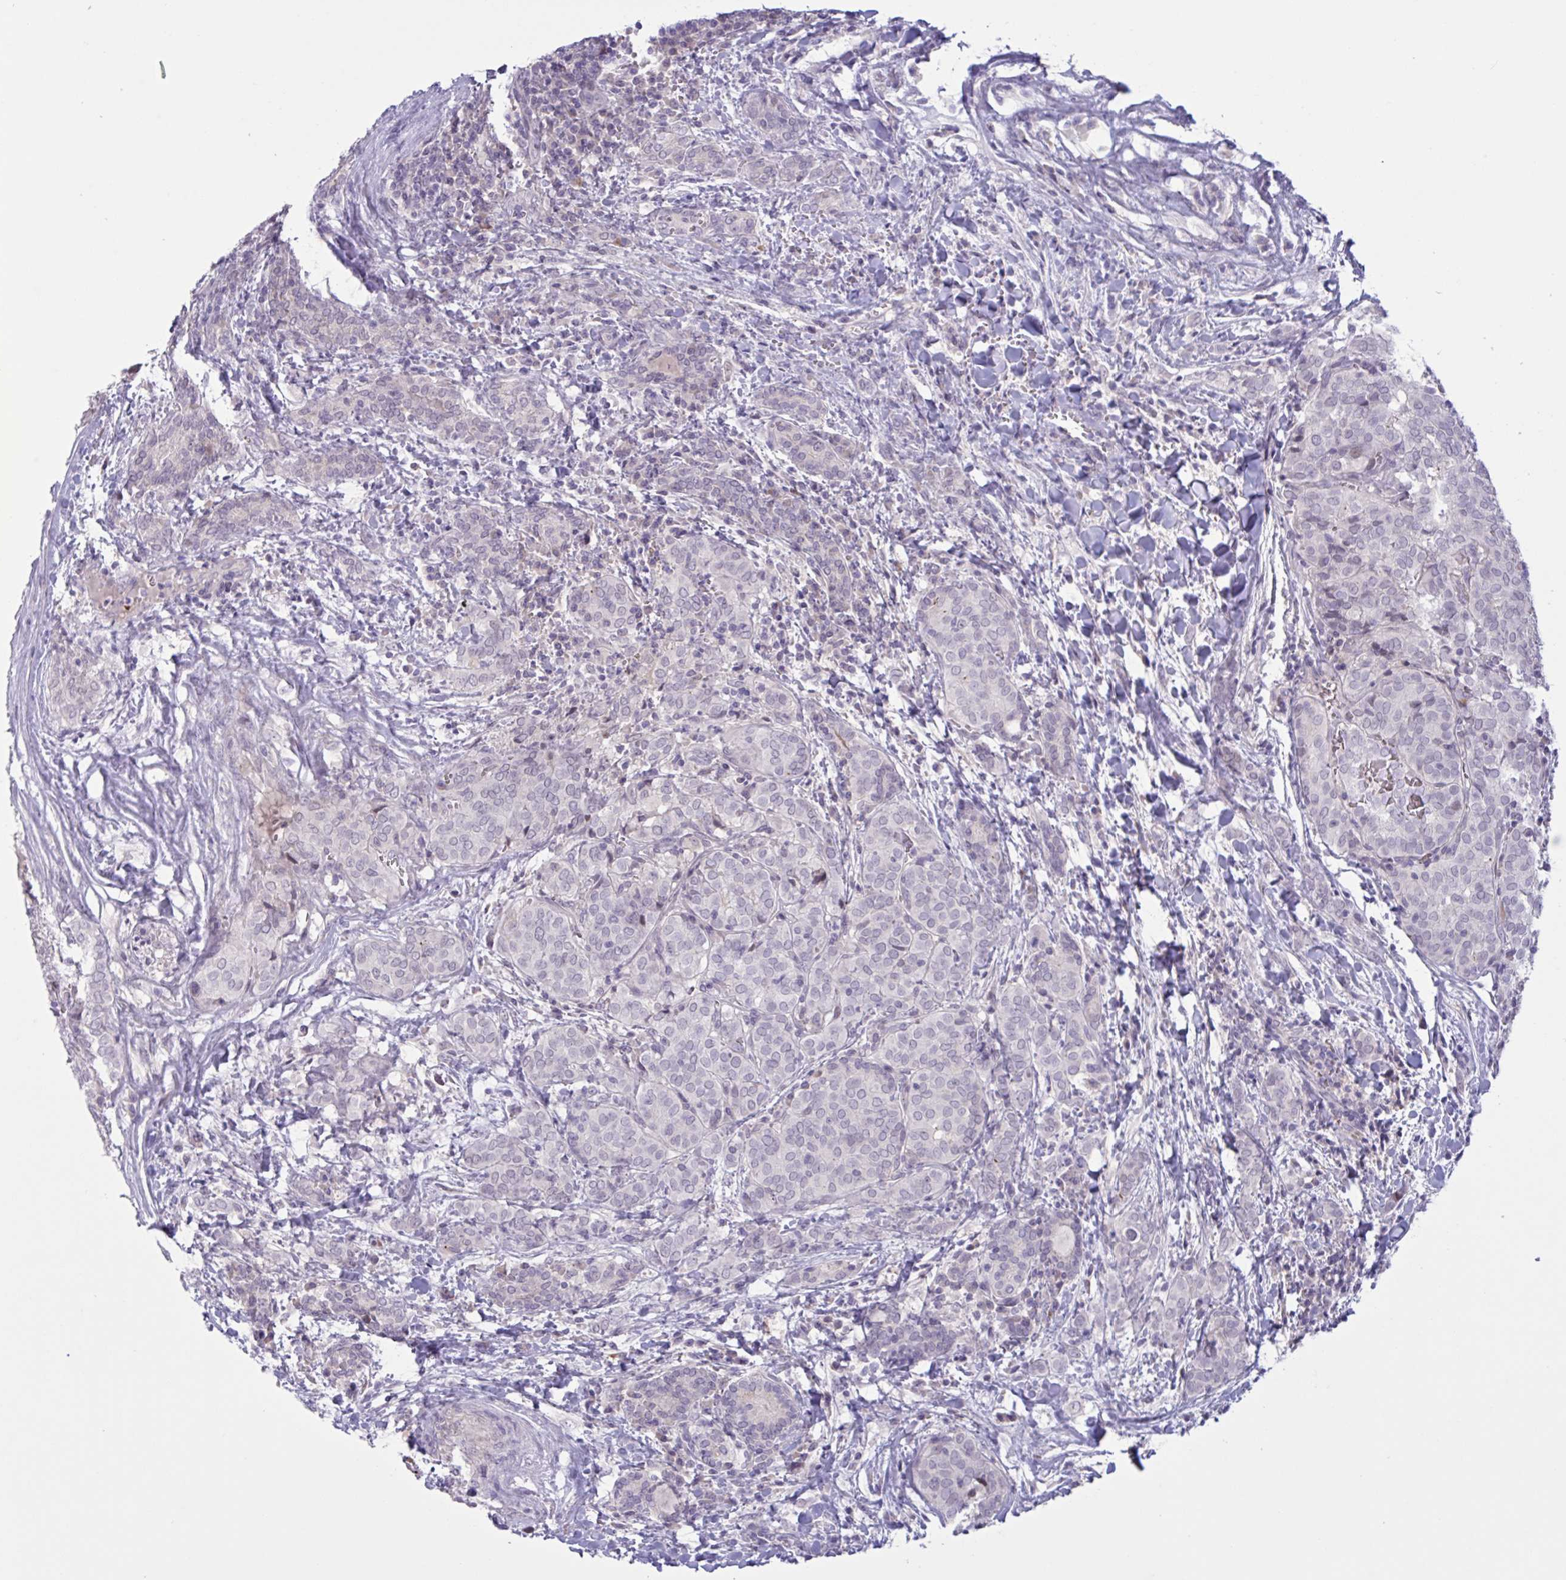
{"staining": {"intensity": "negative", "quantity": "none", "location": "none"}, "tissue": "thyroid cancer", "cell_type": "Tumor cells", "image_type": "cancer", "snomed": [{"axis": "morphology", "description": "Papillary adenocarcinoma, NOS"}, {"axis": "topography", "description": "Thyroid gland"}], "caption": "An immunohistochemistry histopathology image of thyroid cancer is shown. There is no staining in tumor cells of thyroid cancer.", "gene": "RFPL4B", "patient": {"sex": "female", "age": 30}}